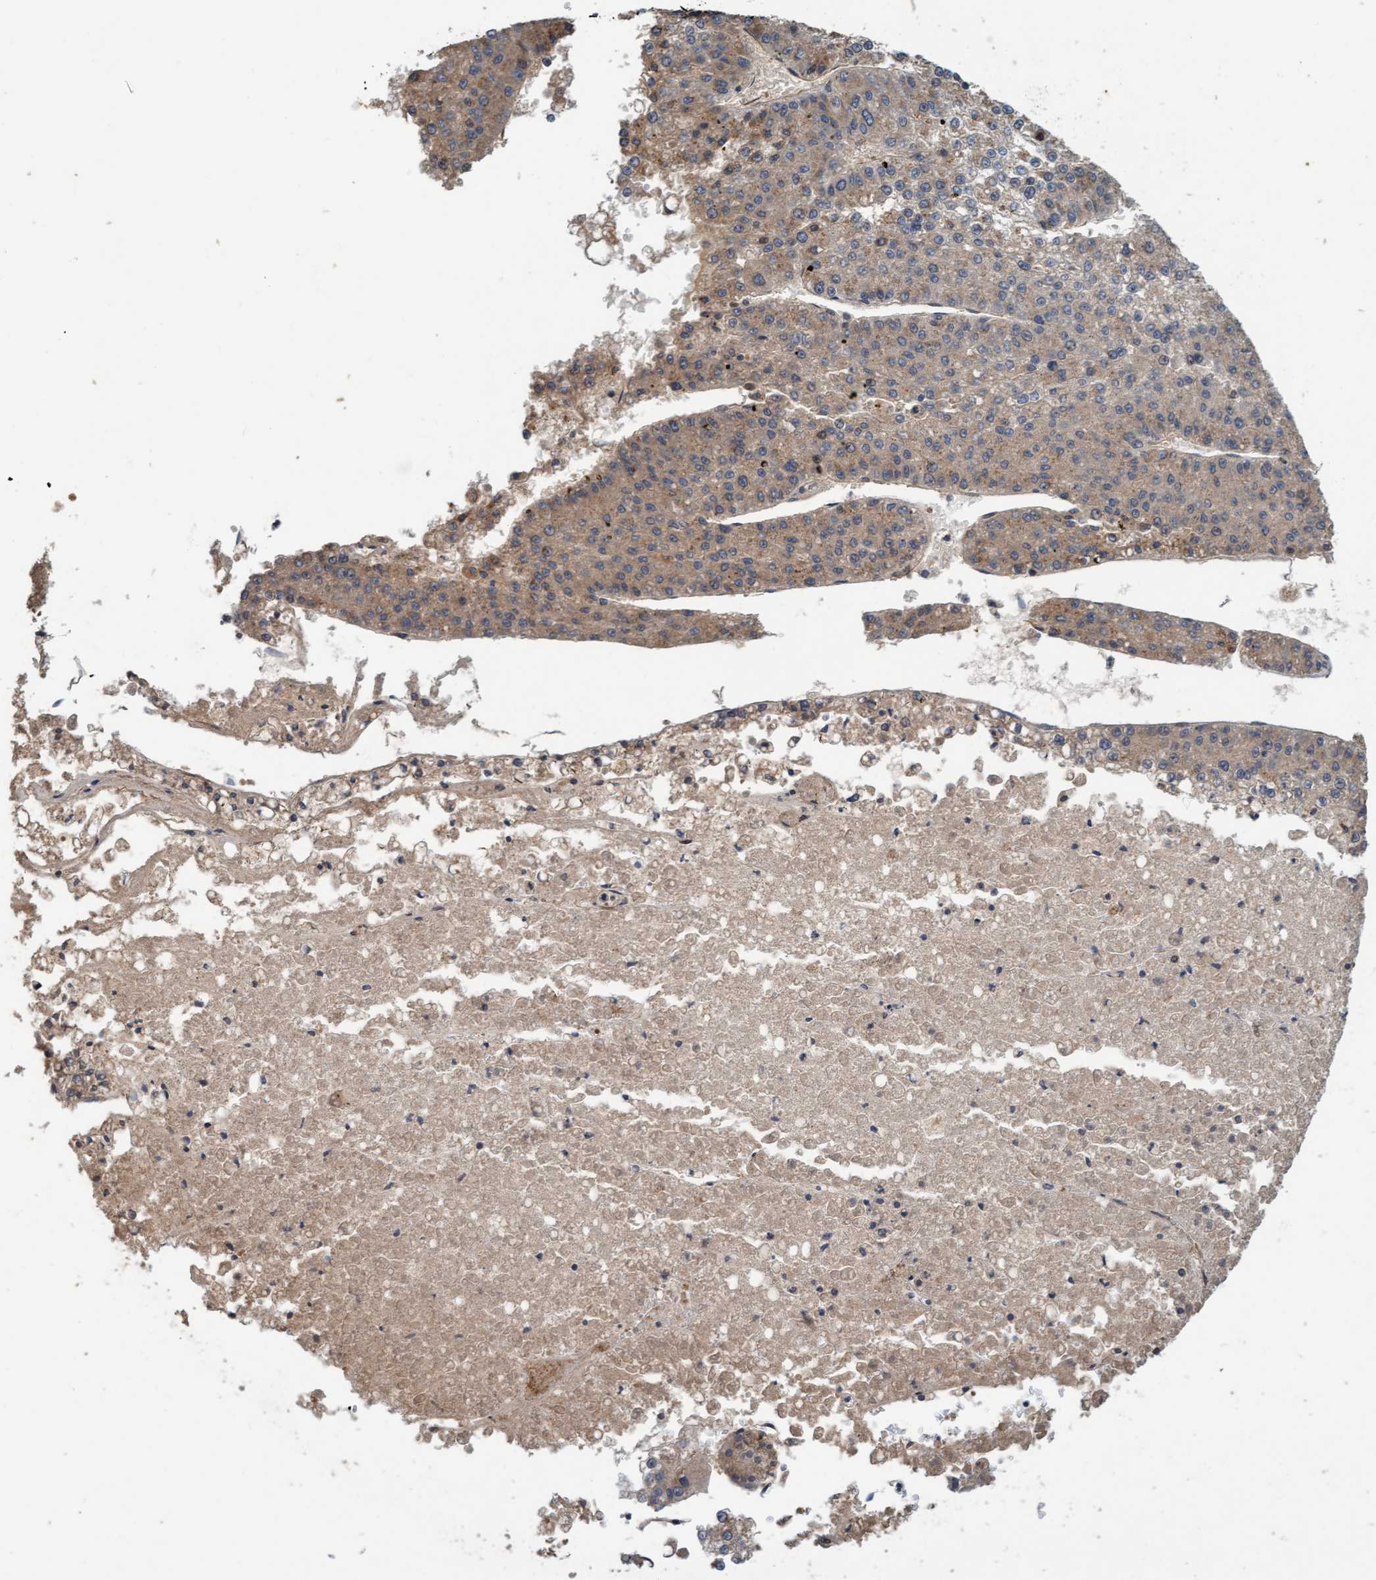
{"staining": {"intensity": "weak", "quantity": ">75%", "location": "cytoplasmic/membranous"}, "tissue": "liver cancer", "cell_type": "Tumor cells", "image_type": "cancer", "snomed": [{"axis": "morphology", "description": "Carcinoma, Hepatocellular, NOS"}, {"axis": "topography", "description": "Liver"}], "caption": "IHC (DAB) staining of hepatocellular carcinoma (liver) displays weak cytoplasmic/membranous protein positivity in approximately >75% of tumor cells. (brown staining indicates protein expression, while blue staining denotes nuclei).", "gene": "MLXIP", "patient": {"sex": "female", "age": 73}}